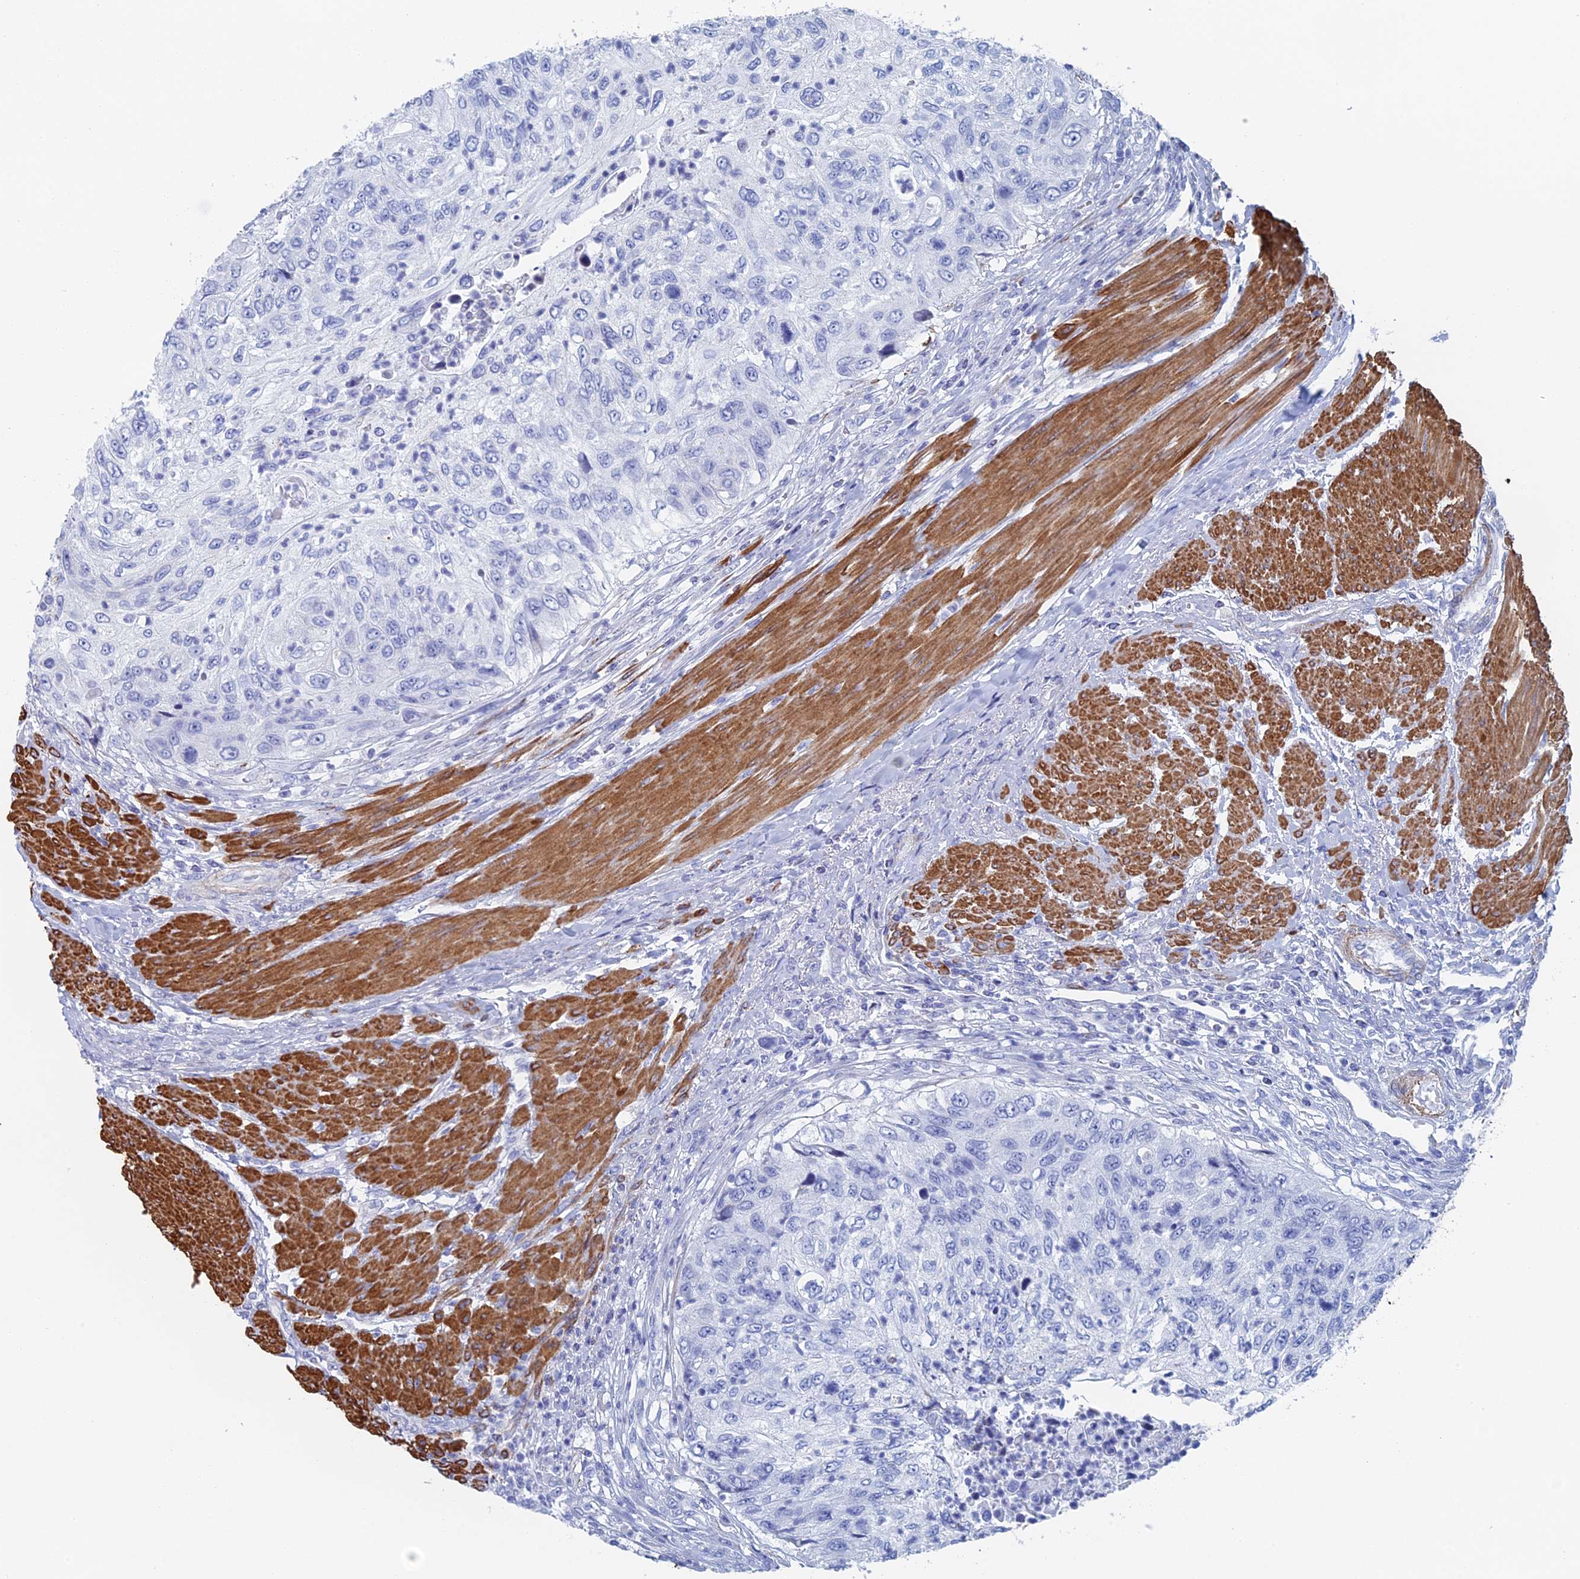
{"staining": {"intensity": "negative", "quantity": "none", "location": "none"}, "tissue": "urothelial cancer", "cell_type": "Tumor cells", "image_type": "cancer", "snomed": [{"axis": "morphology", "description": "Urothelial carcinoma, High grade"}, {"axis": "topography", "description": "Urinary bladder"}], "caption": "The photomicrograph displays no staining of tumor cells in high-grade urothelial carcinoma. (DAB (3,3'-diaminobenzidine) immunohistochemistry, high magnification).", "gene": "KCNK18", "patient": {"sex": "female", "age": 60}}